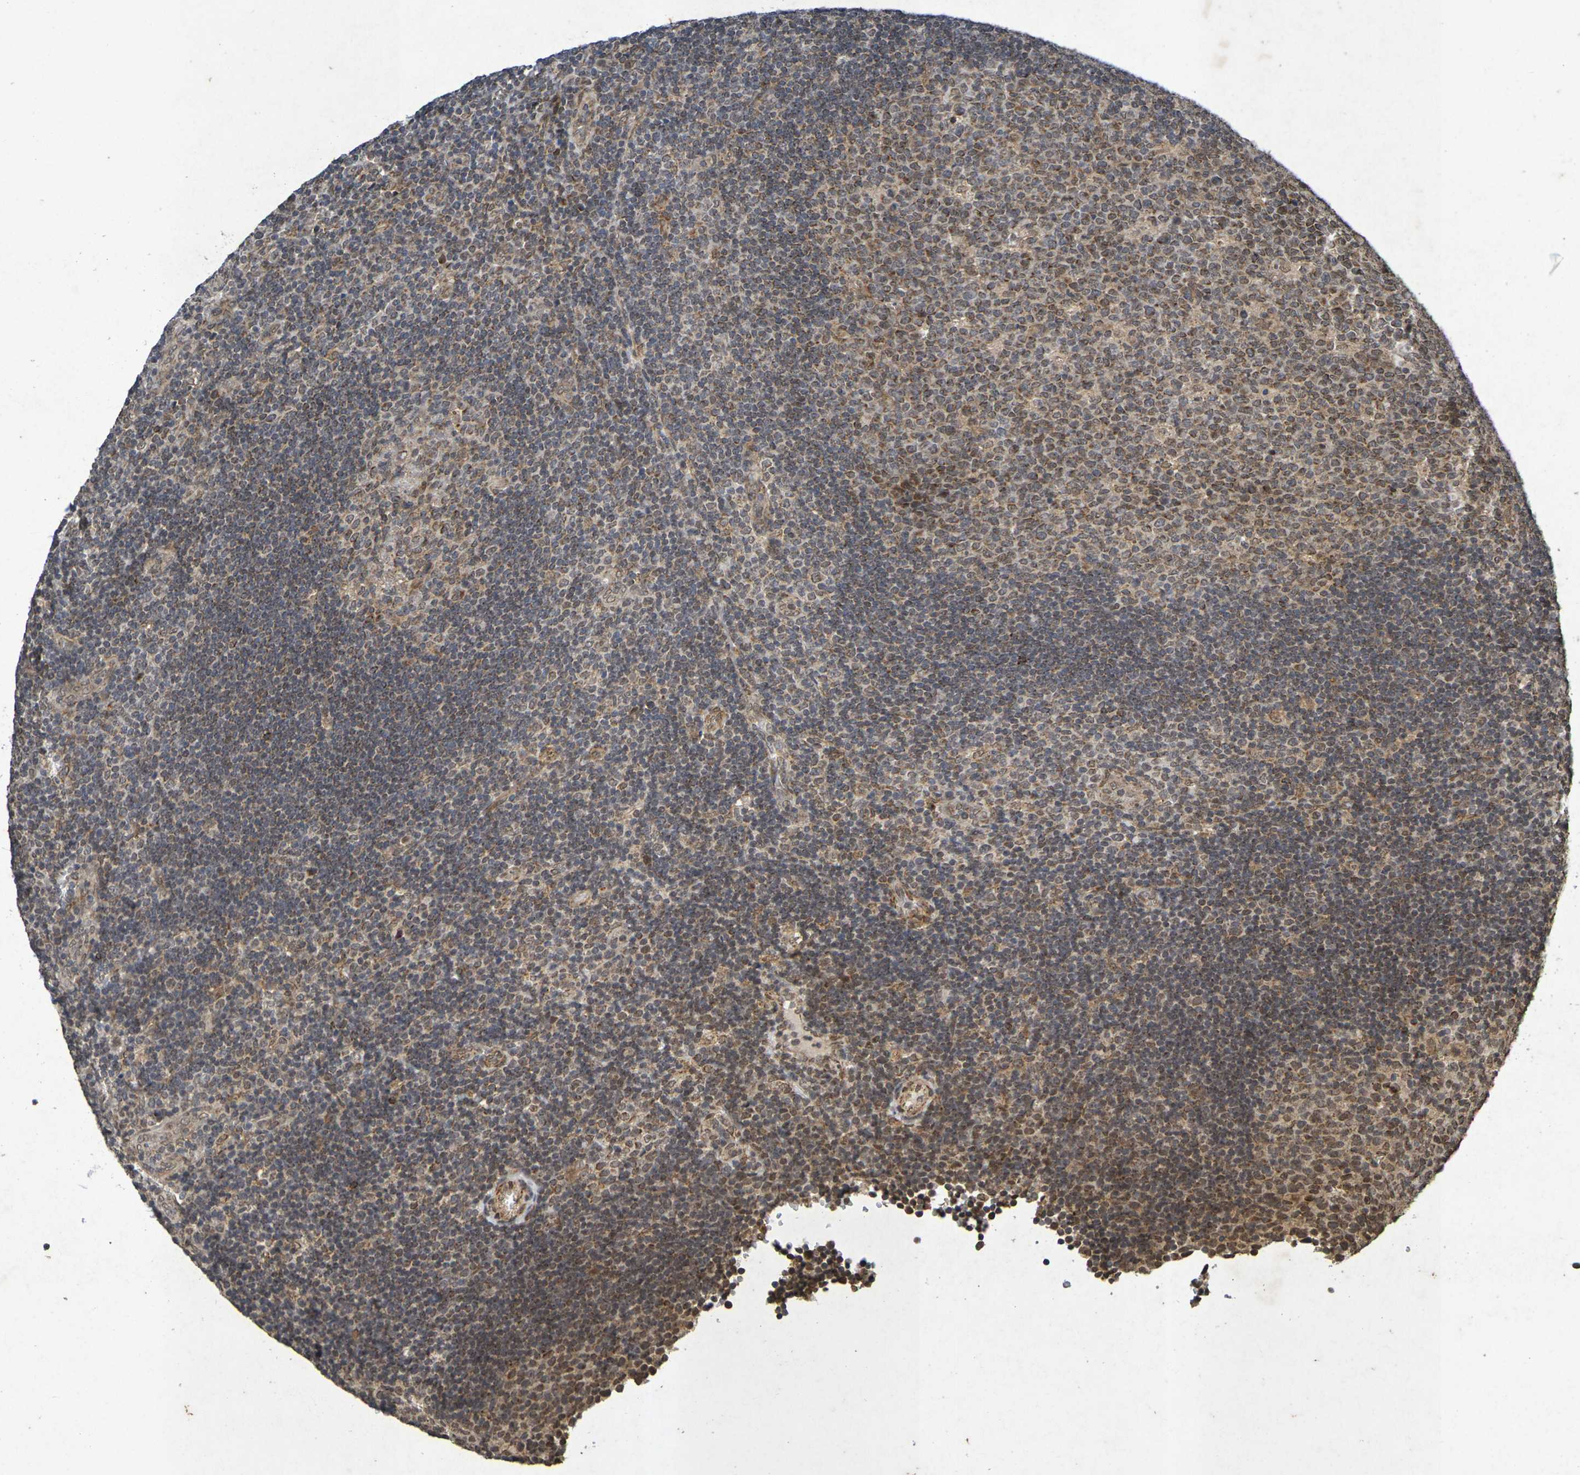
{"staining": {"intensity": "moderate", "quantity": "25%-75%", "location": "cytoplasmic/membranous,nuclear"}, "tissue": "lymph node", "cell_type": "Germinal center cells", "image_type": "normal", "snomed": [{"axis": "morphology", "description": "Normal tissue, NOS"}, {"axis": "topography", "description": "Lymph node"}, {"axis": "topography", "description": "Salivary gland"}], "caption": "Protein expression analysis of benign human lymph node reveals moderate cytoplasmic/membranous,nuclear positivity in about 25%-75% of germinal center cells.", "gene": "GUCY1A2", "patient": {"sex": "male", "age": 8}}